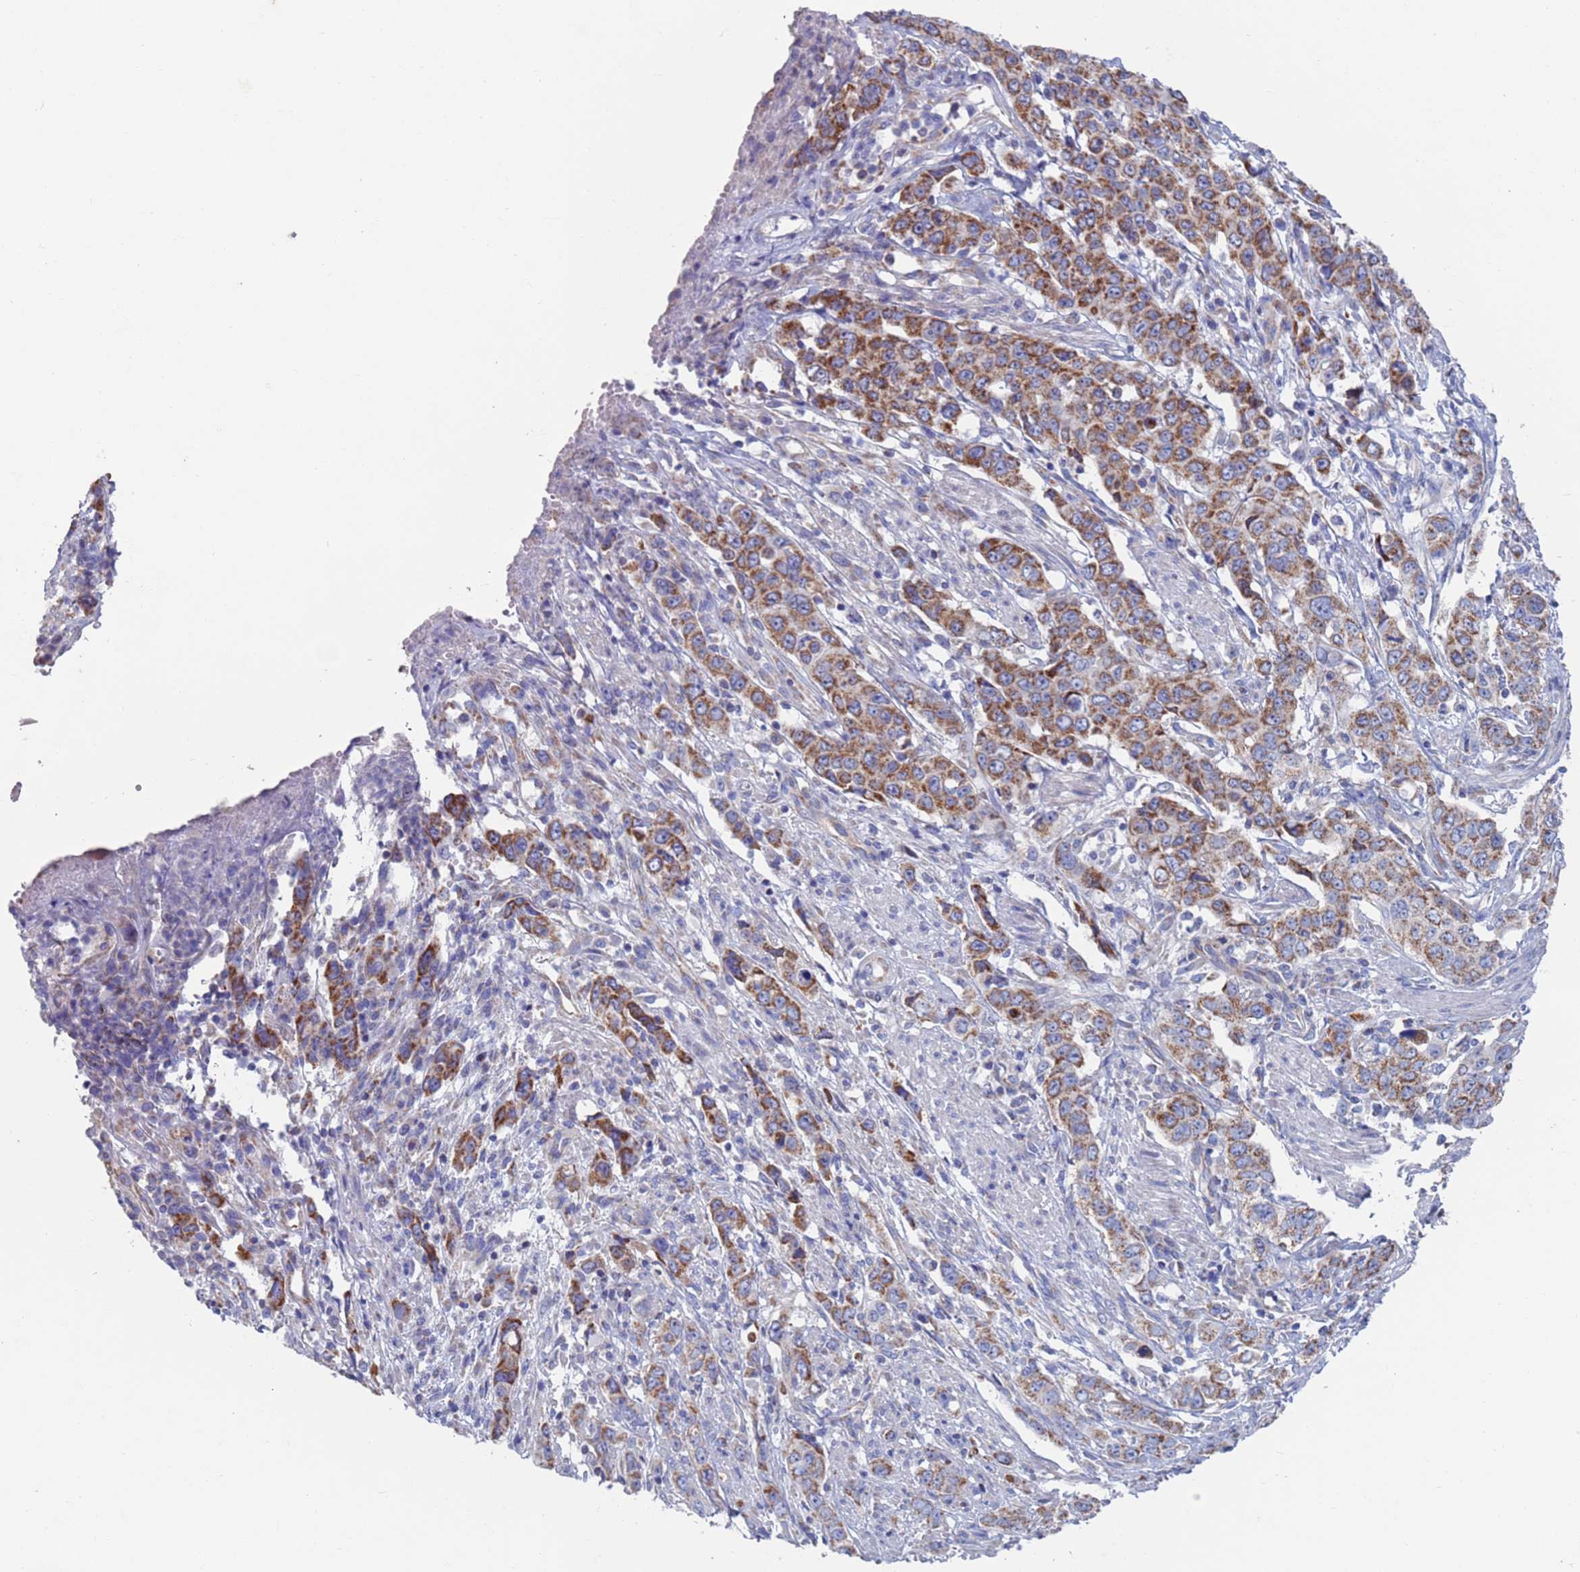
{"staining": {"intensity": "moderate", "quantity": ">75%", "location": "cytoplasmic/membranous"}, "tissue": "stomach cancer", "cell_type": "Tumor cells", "image_type": "cancer", "snomed": [{"axis": "morphology", "description": "Adenocarcinoma, NOS"}, {"axis": "topography", "description": "Stomach, upper"}], "caption": "This histopathology image displays stomach cancer stained with immunohistochemistry (IHC) to label a protein in brown. The cytoplasmic/membranous of tumor cells show moderate positivity for the protein. Nuclei are counter-stained blue.", "gene": "MRPL22", "patient": {"sex": "male", "age": 62}}